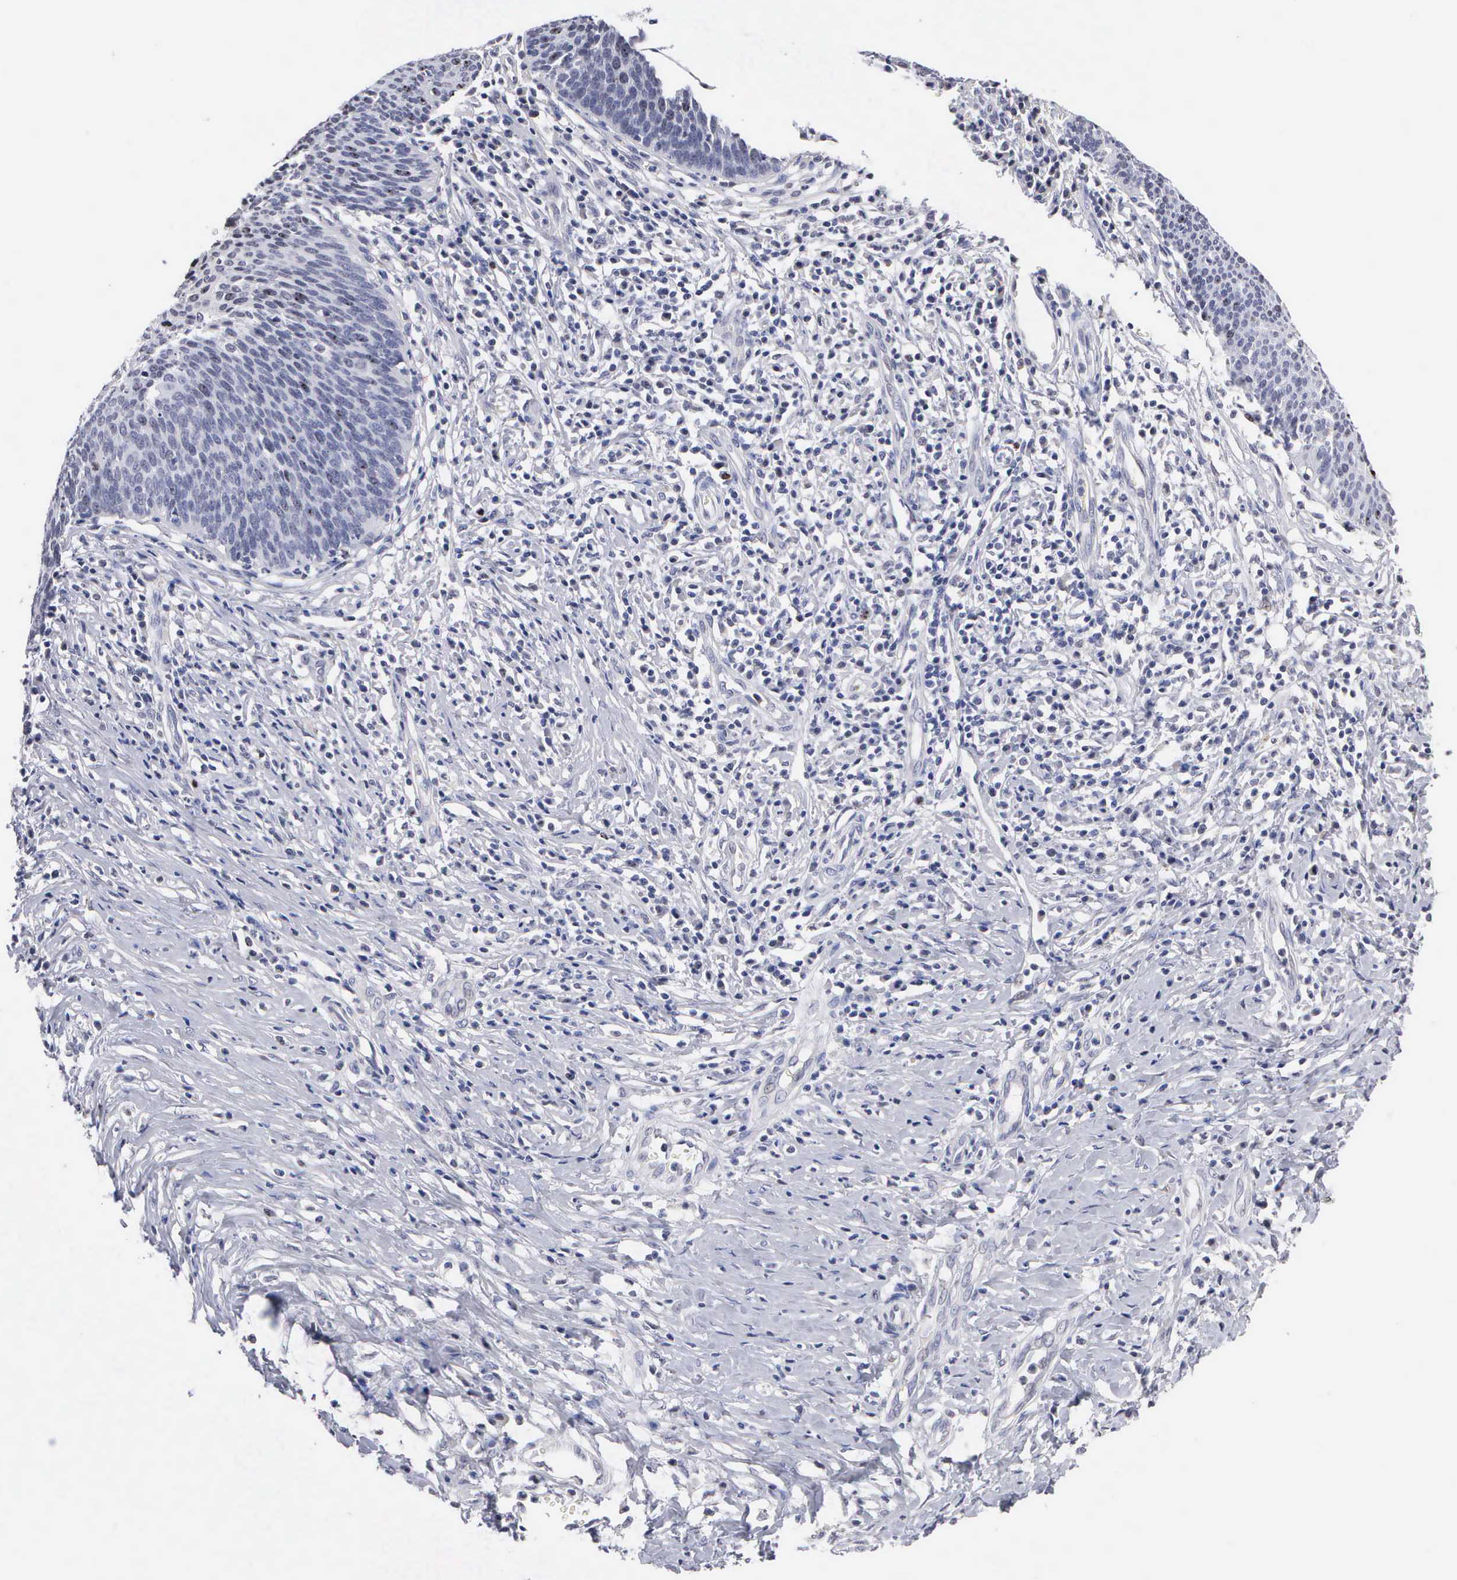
{"staining": {"intensity": "weak", "quantity": "<25%", "location": "nuclear"}, "tissue": "cervical cancer", "cell_type": "Tumor cells", "image_type": "cancer", "snomed": [{"axis": "morphology", "description": "Squamous cell carcinoma, NOS"}, {"axis": "topography", "description": "Cervix"}], "caption": "Tumor cells are negative for protein expression in human cervical cancer (squamous cell carcinoma).", "gene": "KDM6A", "patient": {"sex": "female", "age": 41}}